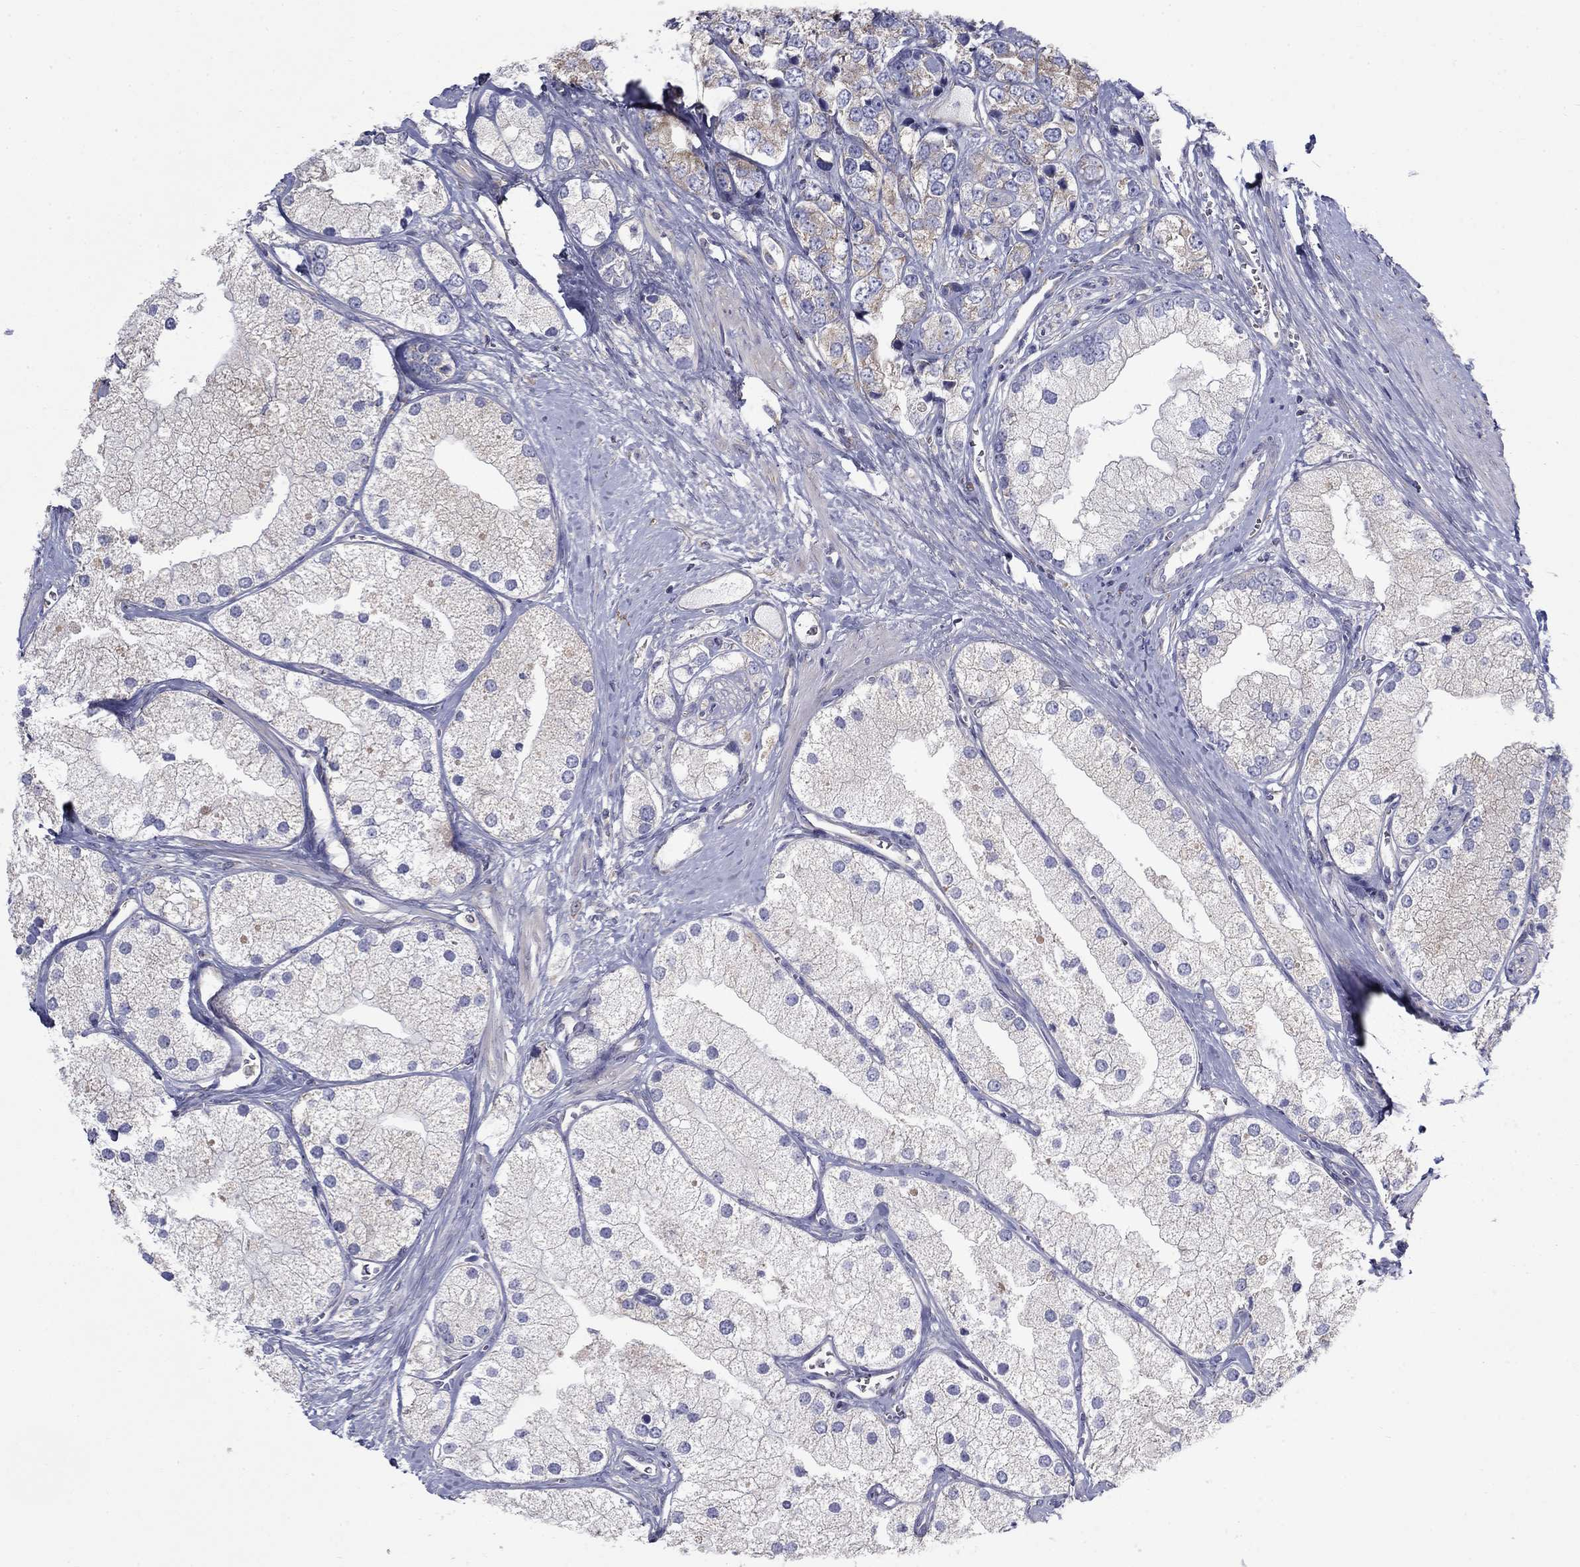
{"staining": {"intensity": "weak", "quantity": "<25%", "location": "cytoplasmic/membranous"}, "tissue": "prostate cancer", "cell_type": "Tumor cells", "image_type": "cancer", "snomed": [{"axis": "morphology", "description": "Adenocarcinoma, NOS"}, {"axis": "topography", "description": "Prostate and seminal vesicle, NOS"}, {"axis": "topography", "description": "Prostate"}], "caption": "High power microscopy micrograph of an IHC micrograph of prostate adenocarcinoma, revealing no significant positivity in tumor cells.", "gene": "NME5", "patient": {"sex": "male", "age": 79}}